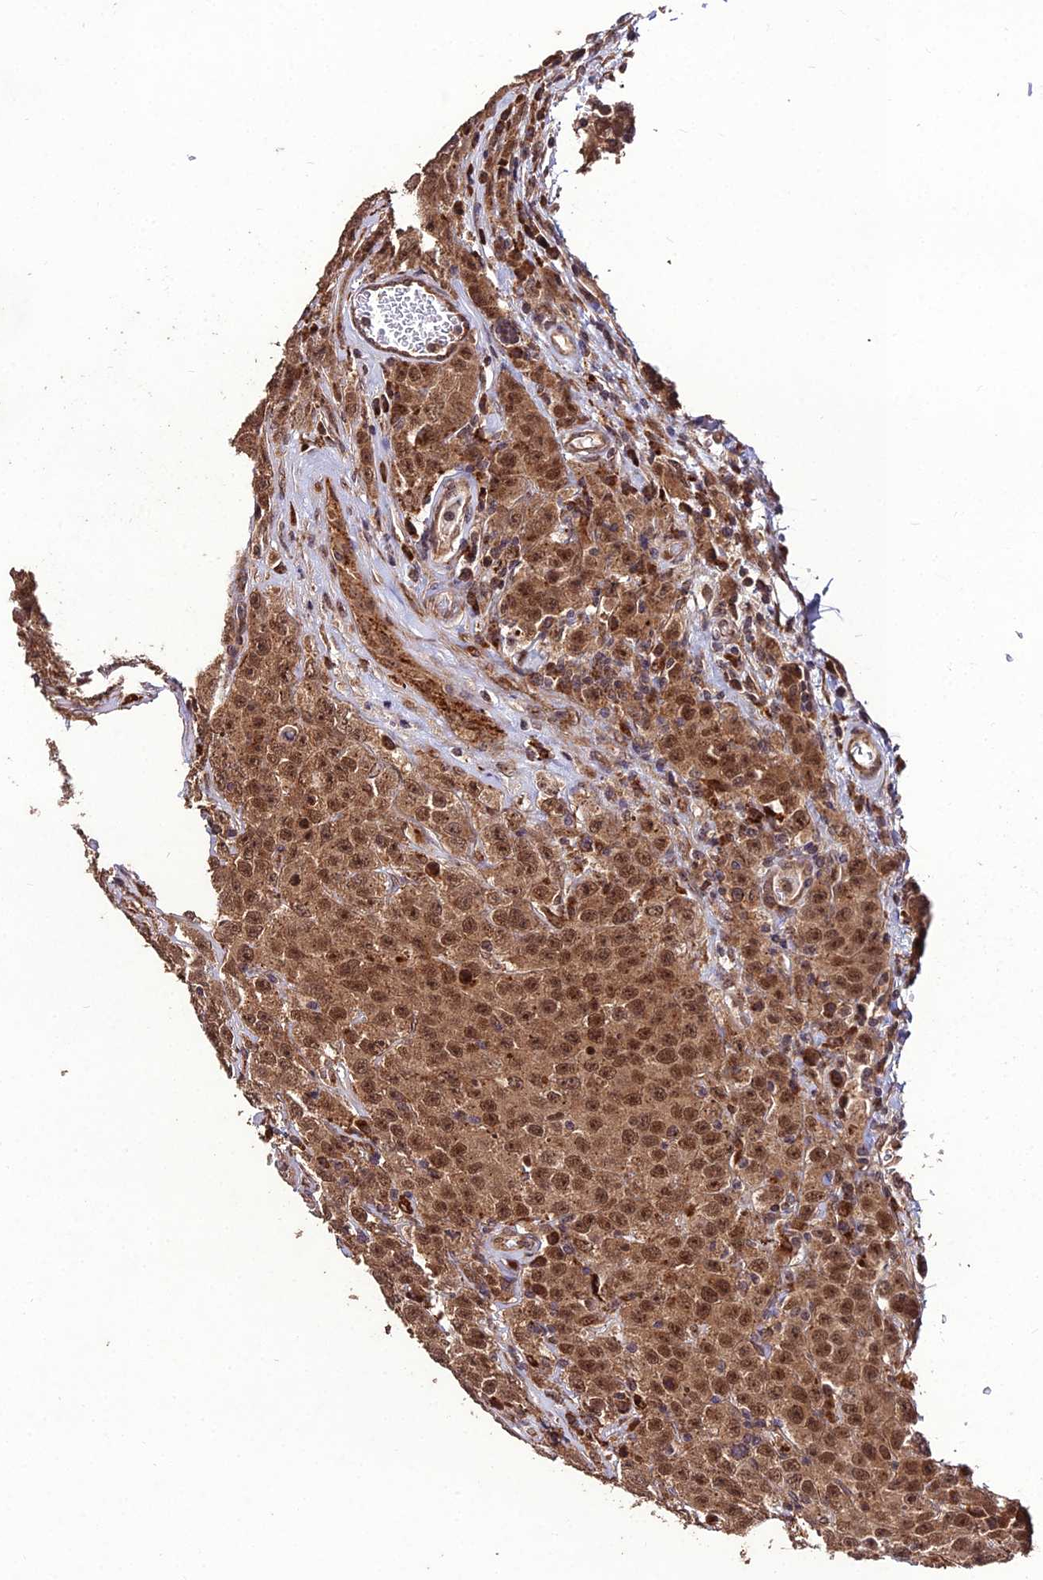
{"staining": {"intensity": "moderate", "quantity": ">75%", "location": "cytoplasmic/membranous,nuclear"}, "tissue": "testis cancer", "cell_type": "Tumor cells", "image_type": "cancer", "snomed": [{"axis": "morphology", "description": "Seminoma, NOS"}, {"axis": "morphology", "description": "Carcinoma, Embryonal, NOS"}, {"axis": "topography", "description": "Testis"}], "caption": "There is medium levels of moderate cytoplasmic/membranous and nuclear positivity in tumor cells of testis cancer (seminoma), as demonstrated by immunohistochemical staining (brown color).", "gene": "ZNF766", "patient": {"sex": "male", "age": 43}}